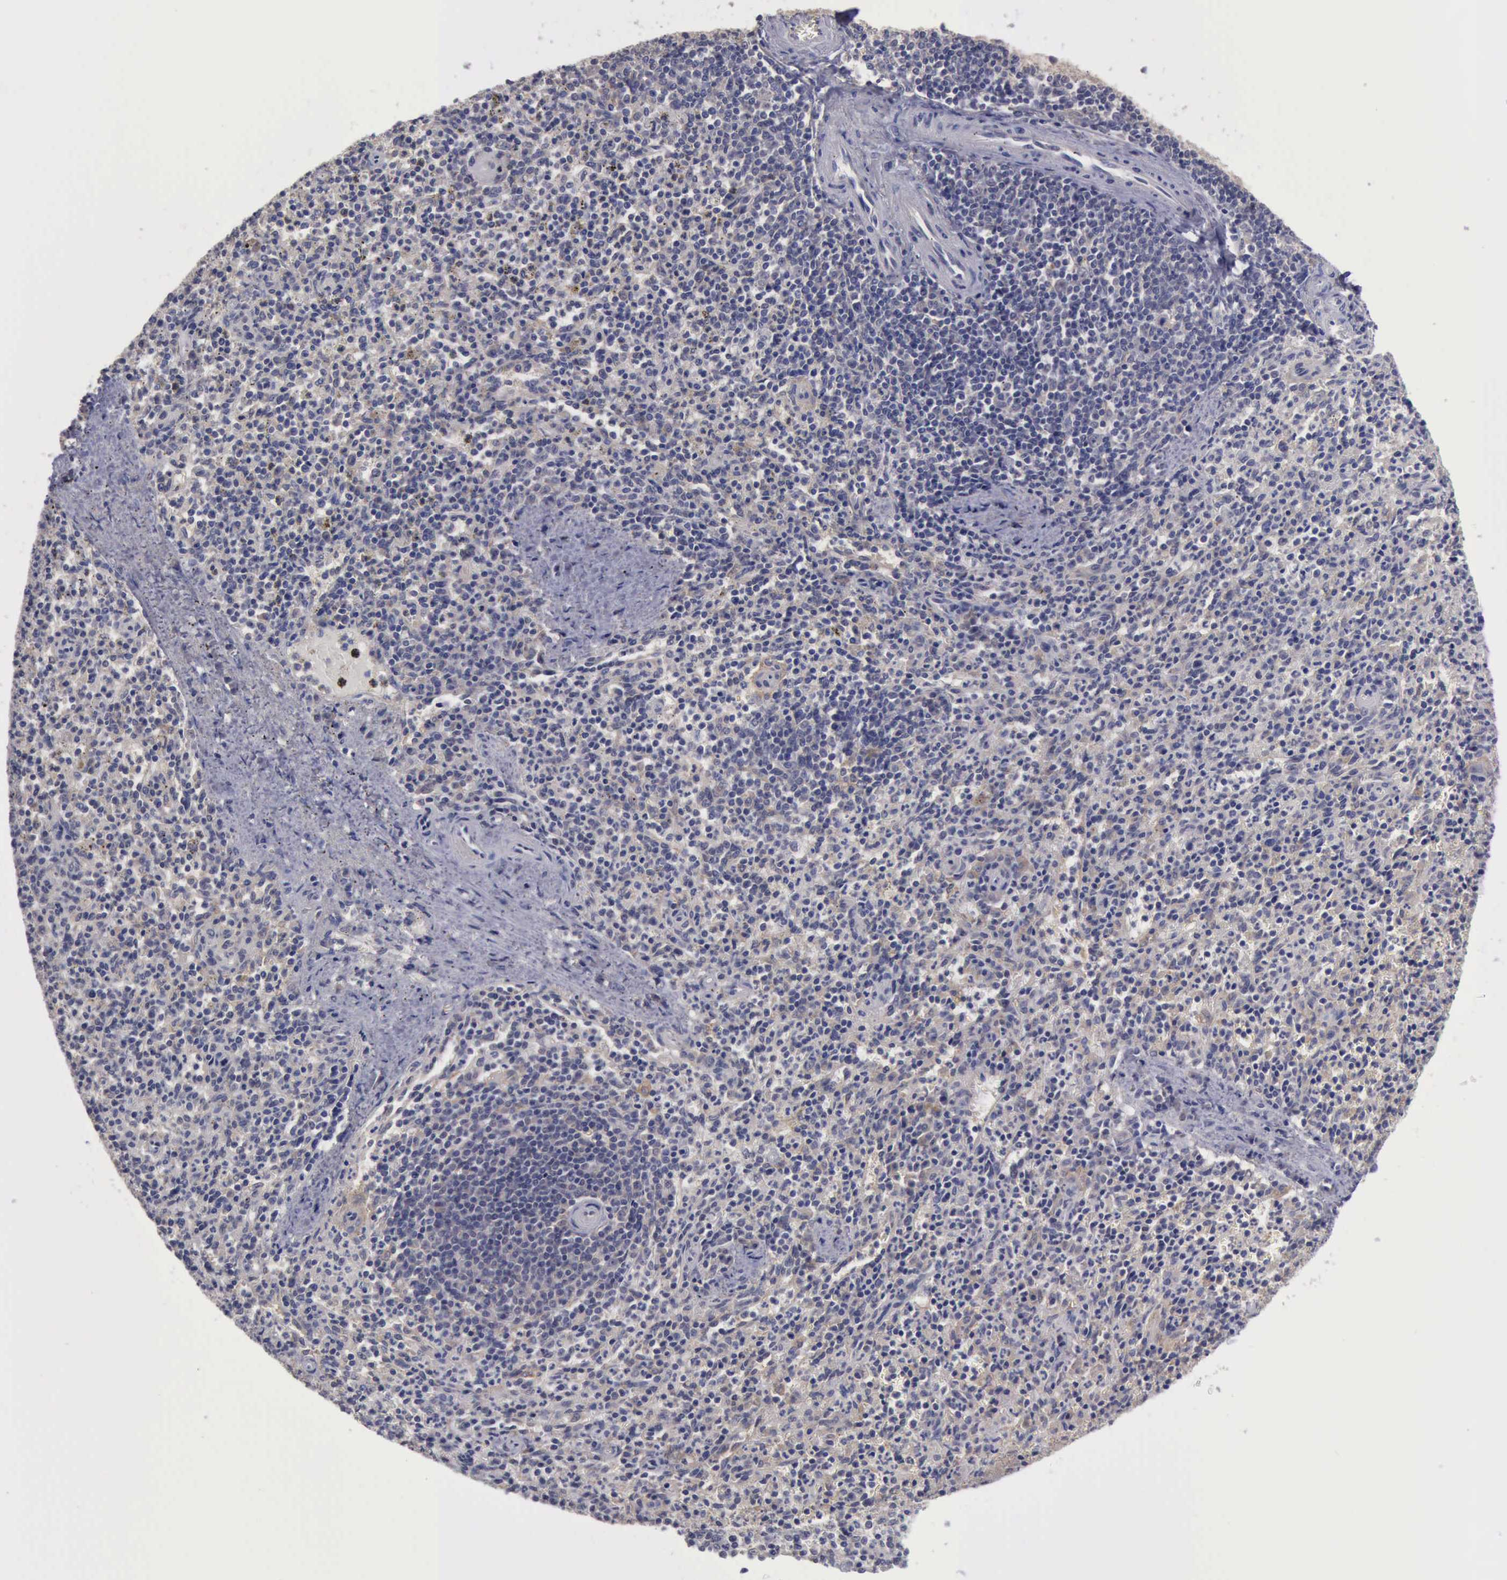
{"staining": {"intensity": "negative", "quantity": "none", "location": "none"}, "tissue": "spleen", "cell_type": "Cells in red pulp", "image_type": "normal", "snomed": [{"axis": "morphology", "description": "Normal tissue, NOS"}, {"axis": "topography", "description": "Spleen"}], "caption": "Immunohistochemistry (IHC) photomicrograph of normal spleen: spleen stained with DAB demonstrates no significant protein positivity in cells in red pulp.", "gene": "PHKA1", "patient": {"sex": "male", "age": 72}}